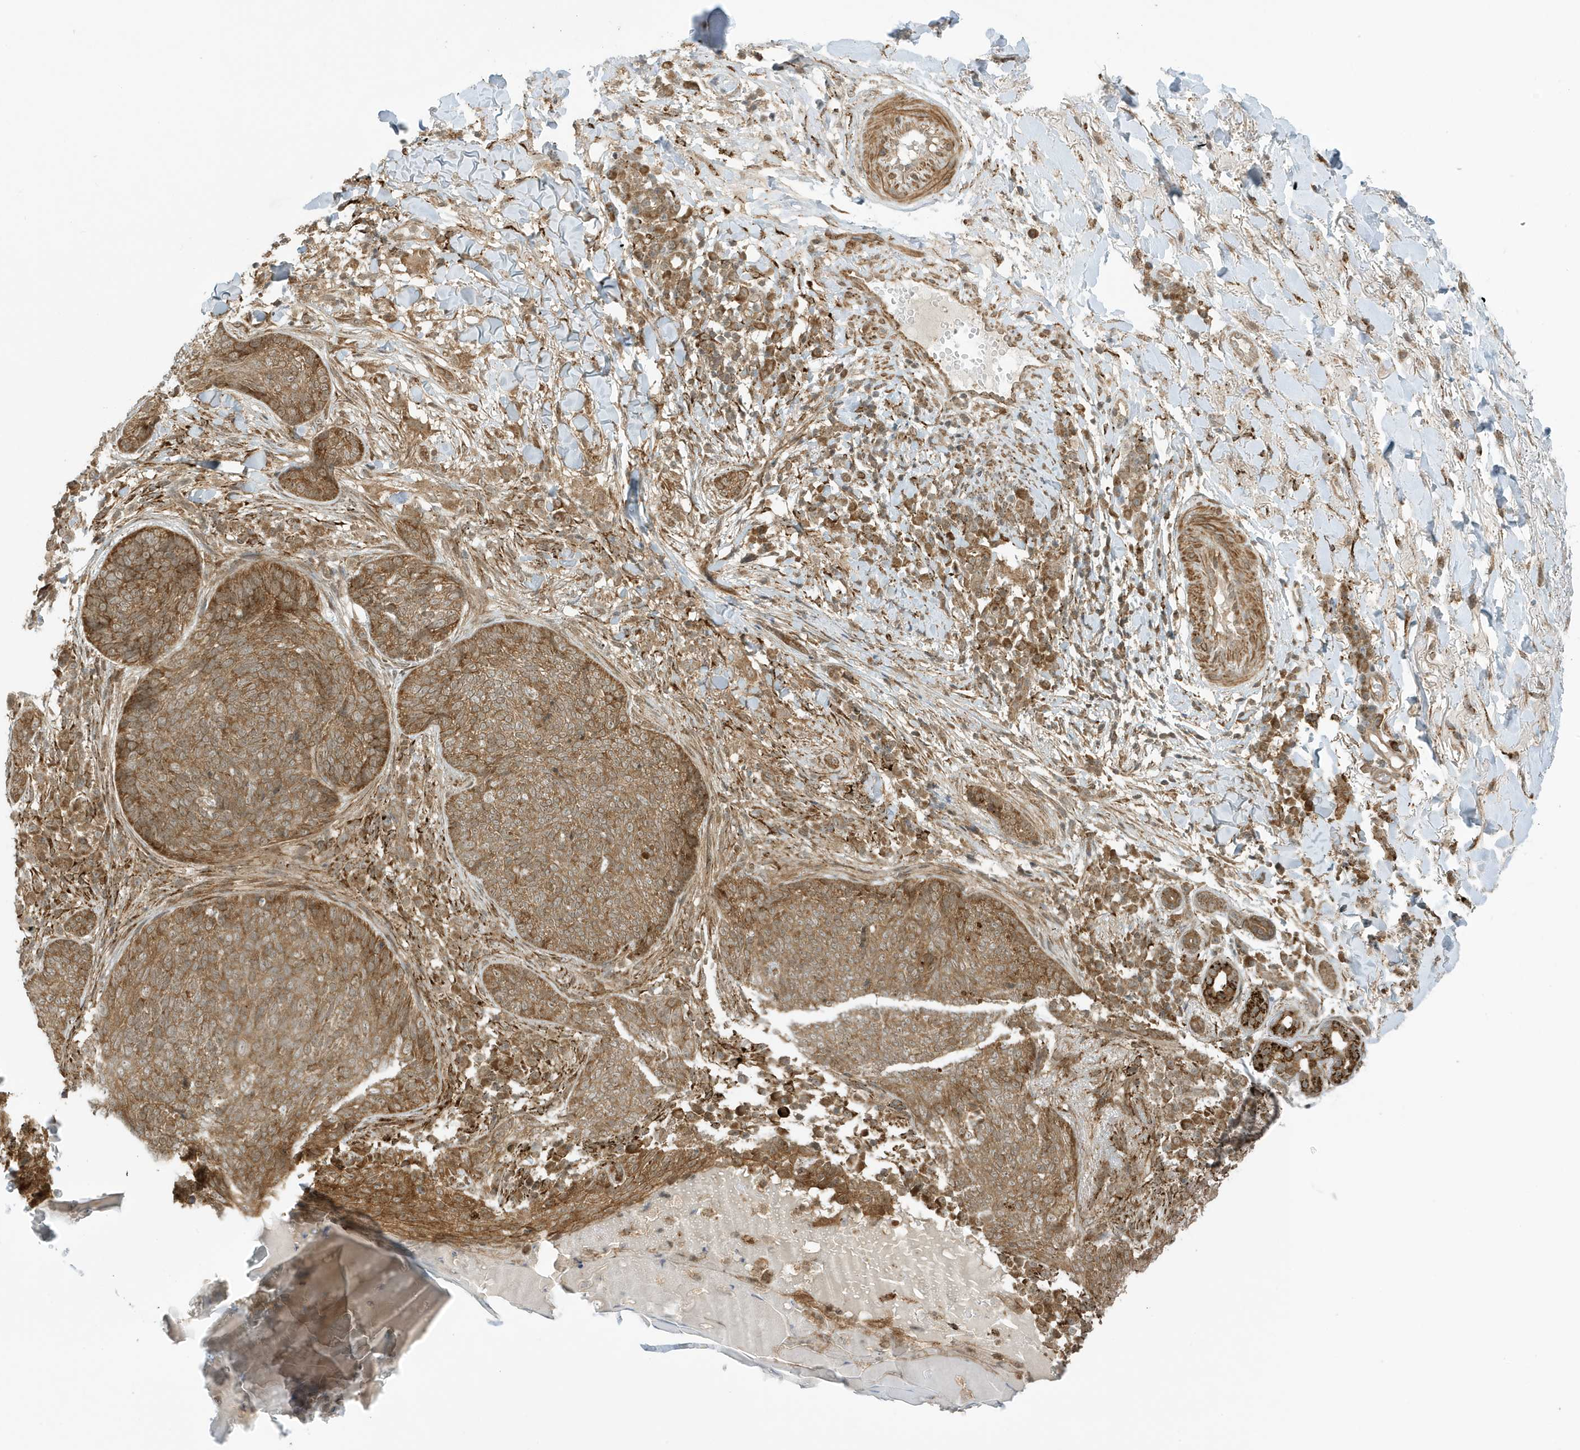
{"staining": {"intensity": "moderate", "quantity": ">75%", "location": "cytoplasmic/membranous"}, "tissue": "skin cancer", "cell_type": "Tumor cells", "image_type": "cancer", "snomed": [{"axis": "morphology", "description": "Basal cell carcinoma"}, {"axis": "topography", "description": "Skin"}], "caption": "Immunohistochemical staining of human skin cancer reveals medium levels of moderate cytoplasmic/membranous protein staining in approximately >75% of tumor cells.", "gene": "DHX36", "patient": {"sex": "male", "age": 85}}